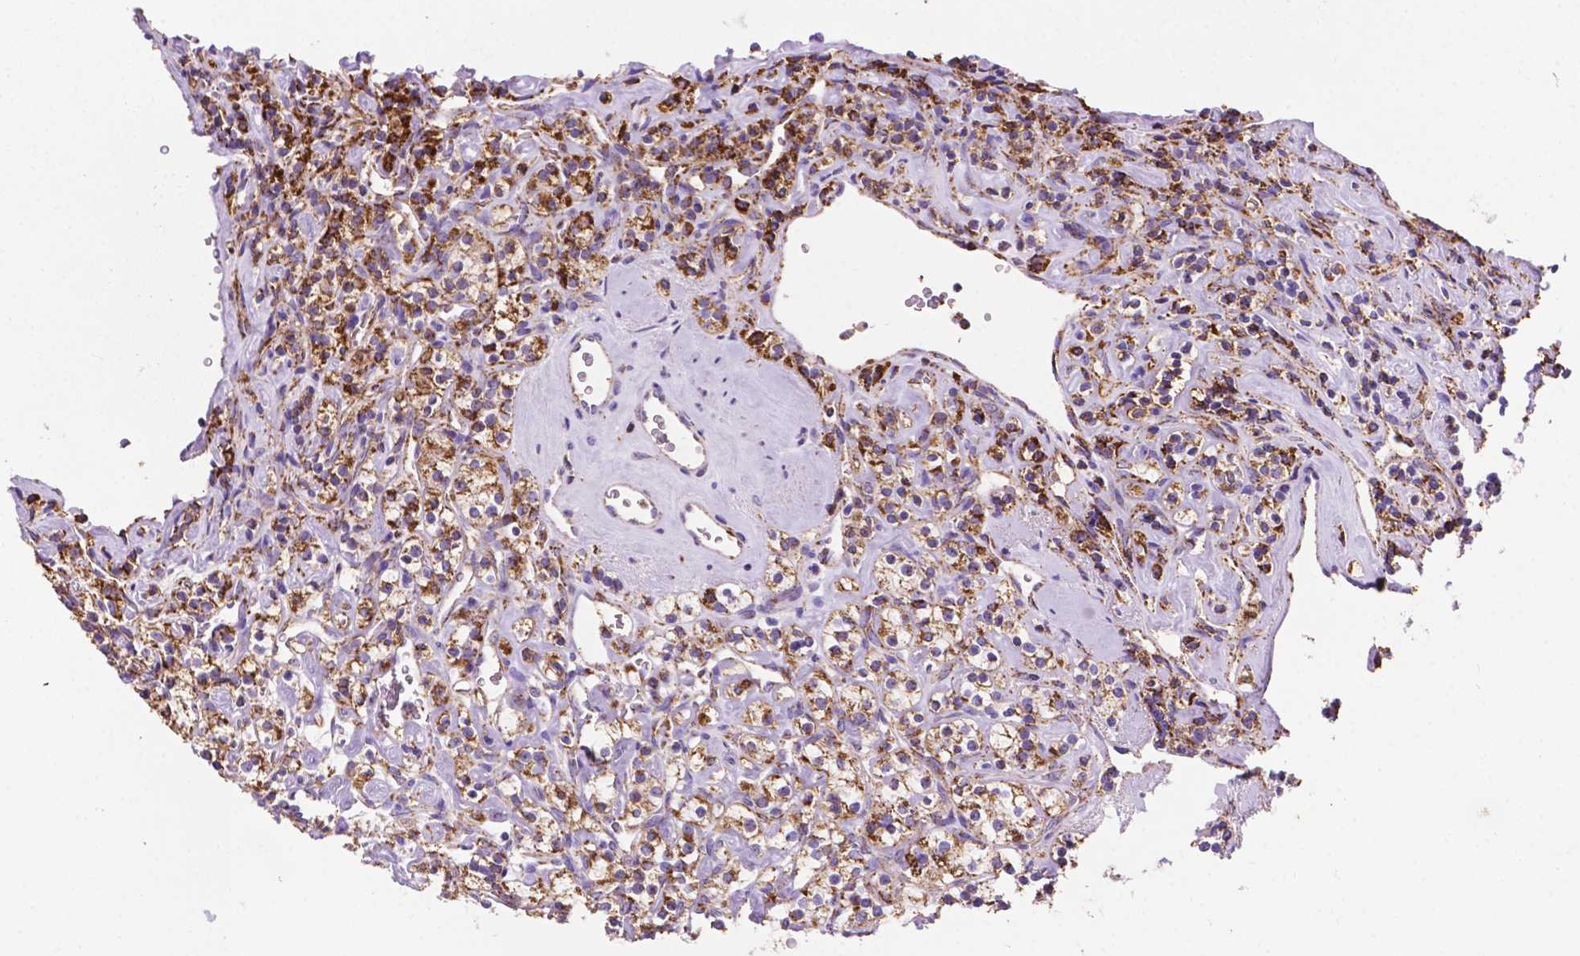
{"staining": {"intensity": "strong", "quantity": ">75%", "location": "cytoplasmic/membranous"}, "tissue": "renal cancer", "cell_type": "Tumor cells", "image_type": "cancer", "snomed": [{"axis": "morphology", "description": "Adenocarcinoma, NOS"}, {"axis": "topography", "description": "Kidney"}], "caption": "The immunohistochemical stain labels strong cytoplasmic/membranous expression in tumor cells of renal cancer (adenocarcinoma) tissue.", "gene": "HSPD1", "patient": {"sex": "male", "age": 77}}